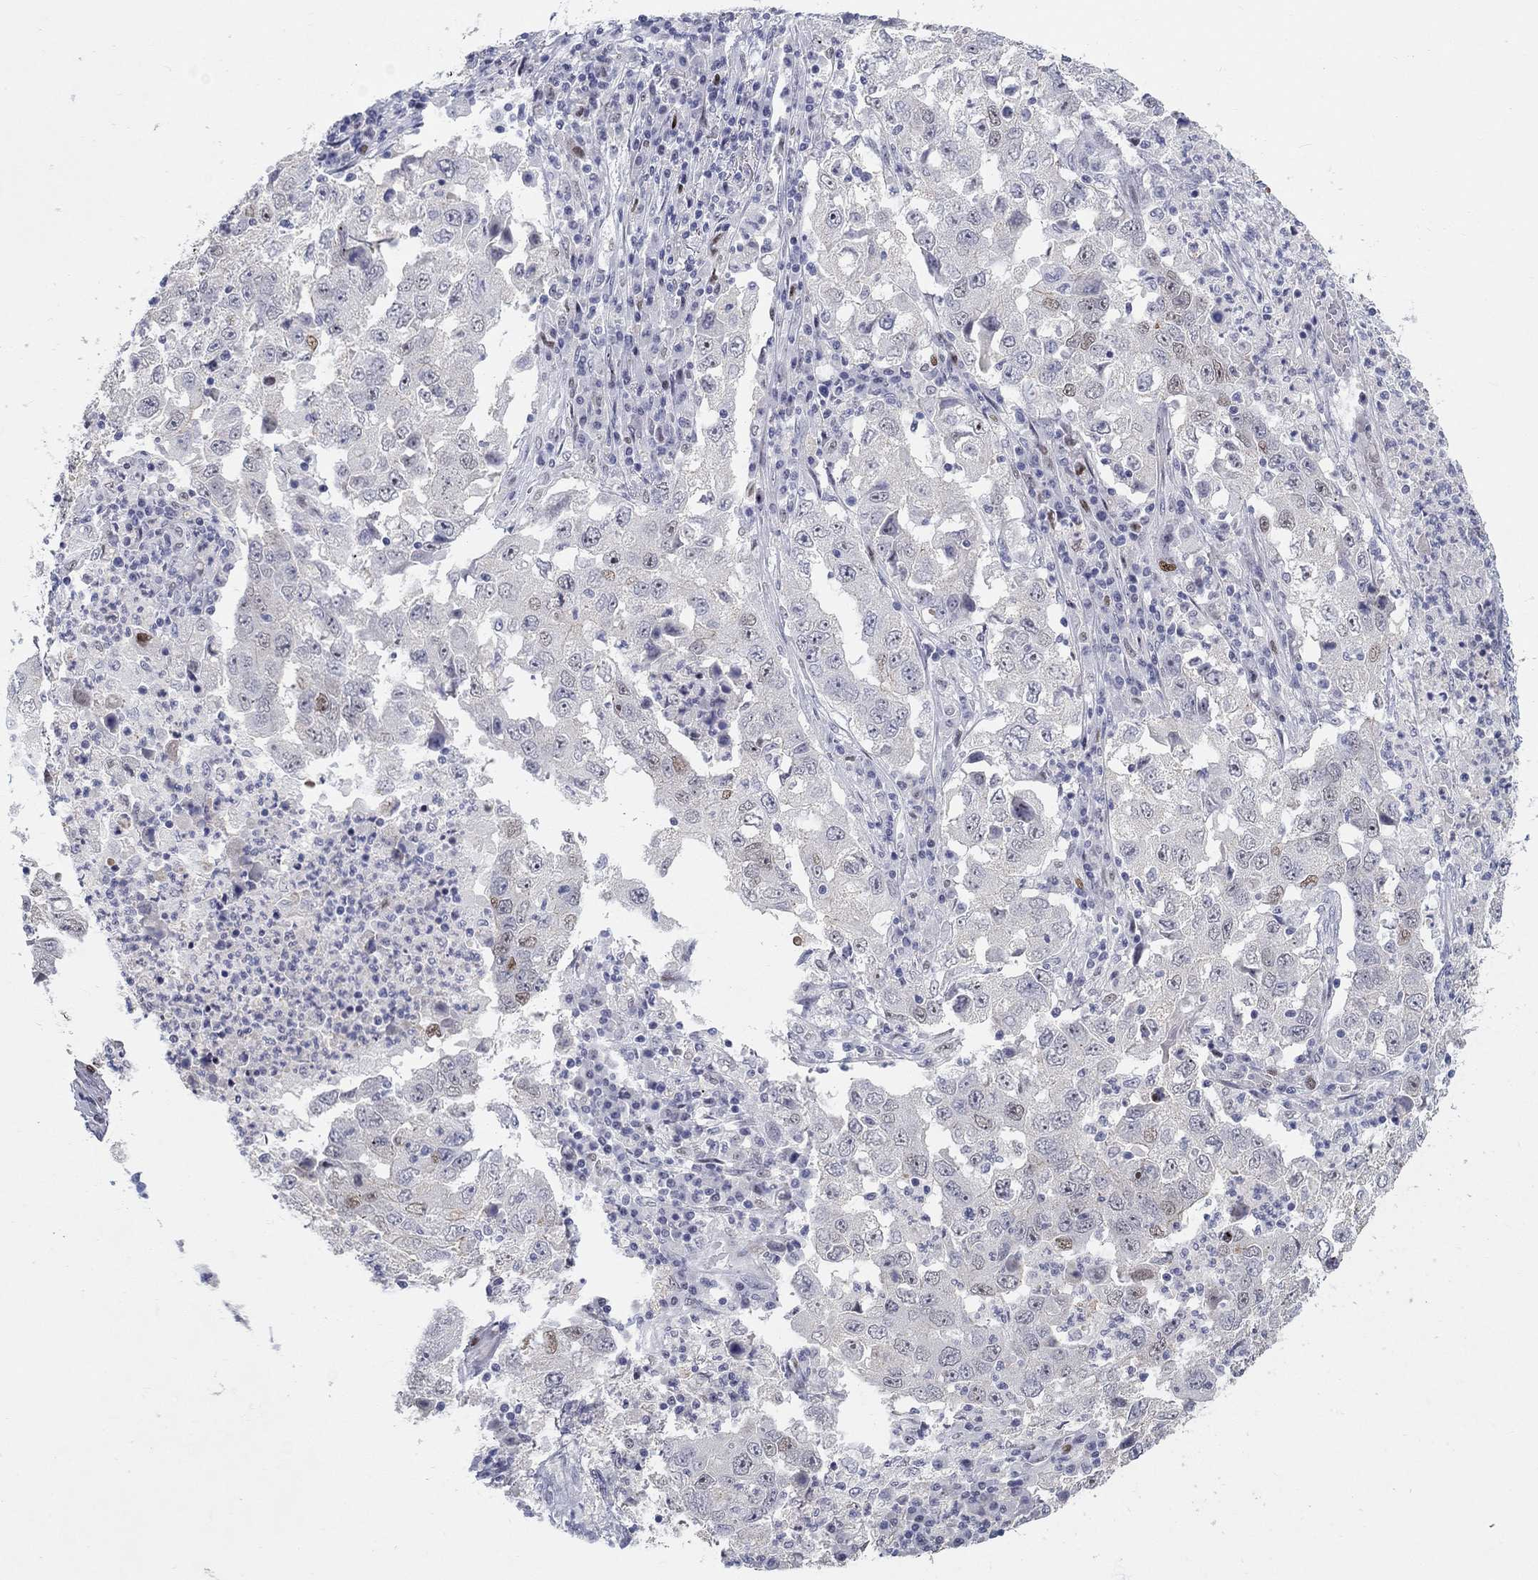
{"staining": {"intensity": "moderate", "quantity": "<25%", "location": "nuclear"}, "tissue": "lung cancer", "cell_type": "Tumor cells", "image_type": "cancer", "snomed": [{"axis": "morphology", "description": "Adenocarcinoma, NOS"}, {"axis": "topography", "description": "Lung"}], "caption": "Protein expression analysis of adenocarcinoma (lung) exhibits moderate nuclear positivity in about <25% of tumor cells.", "gene": "RAPGEF5", "patient": {"sex": "male", "age": 73}}